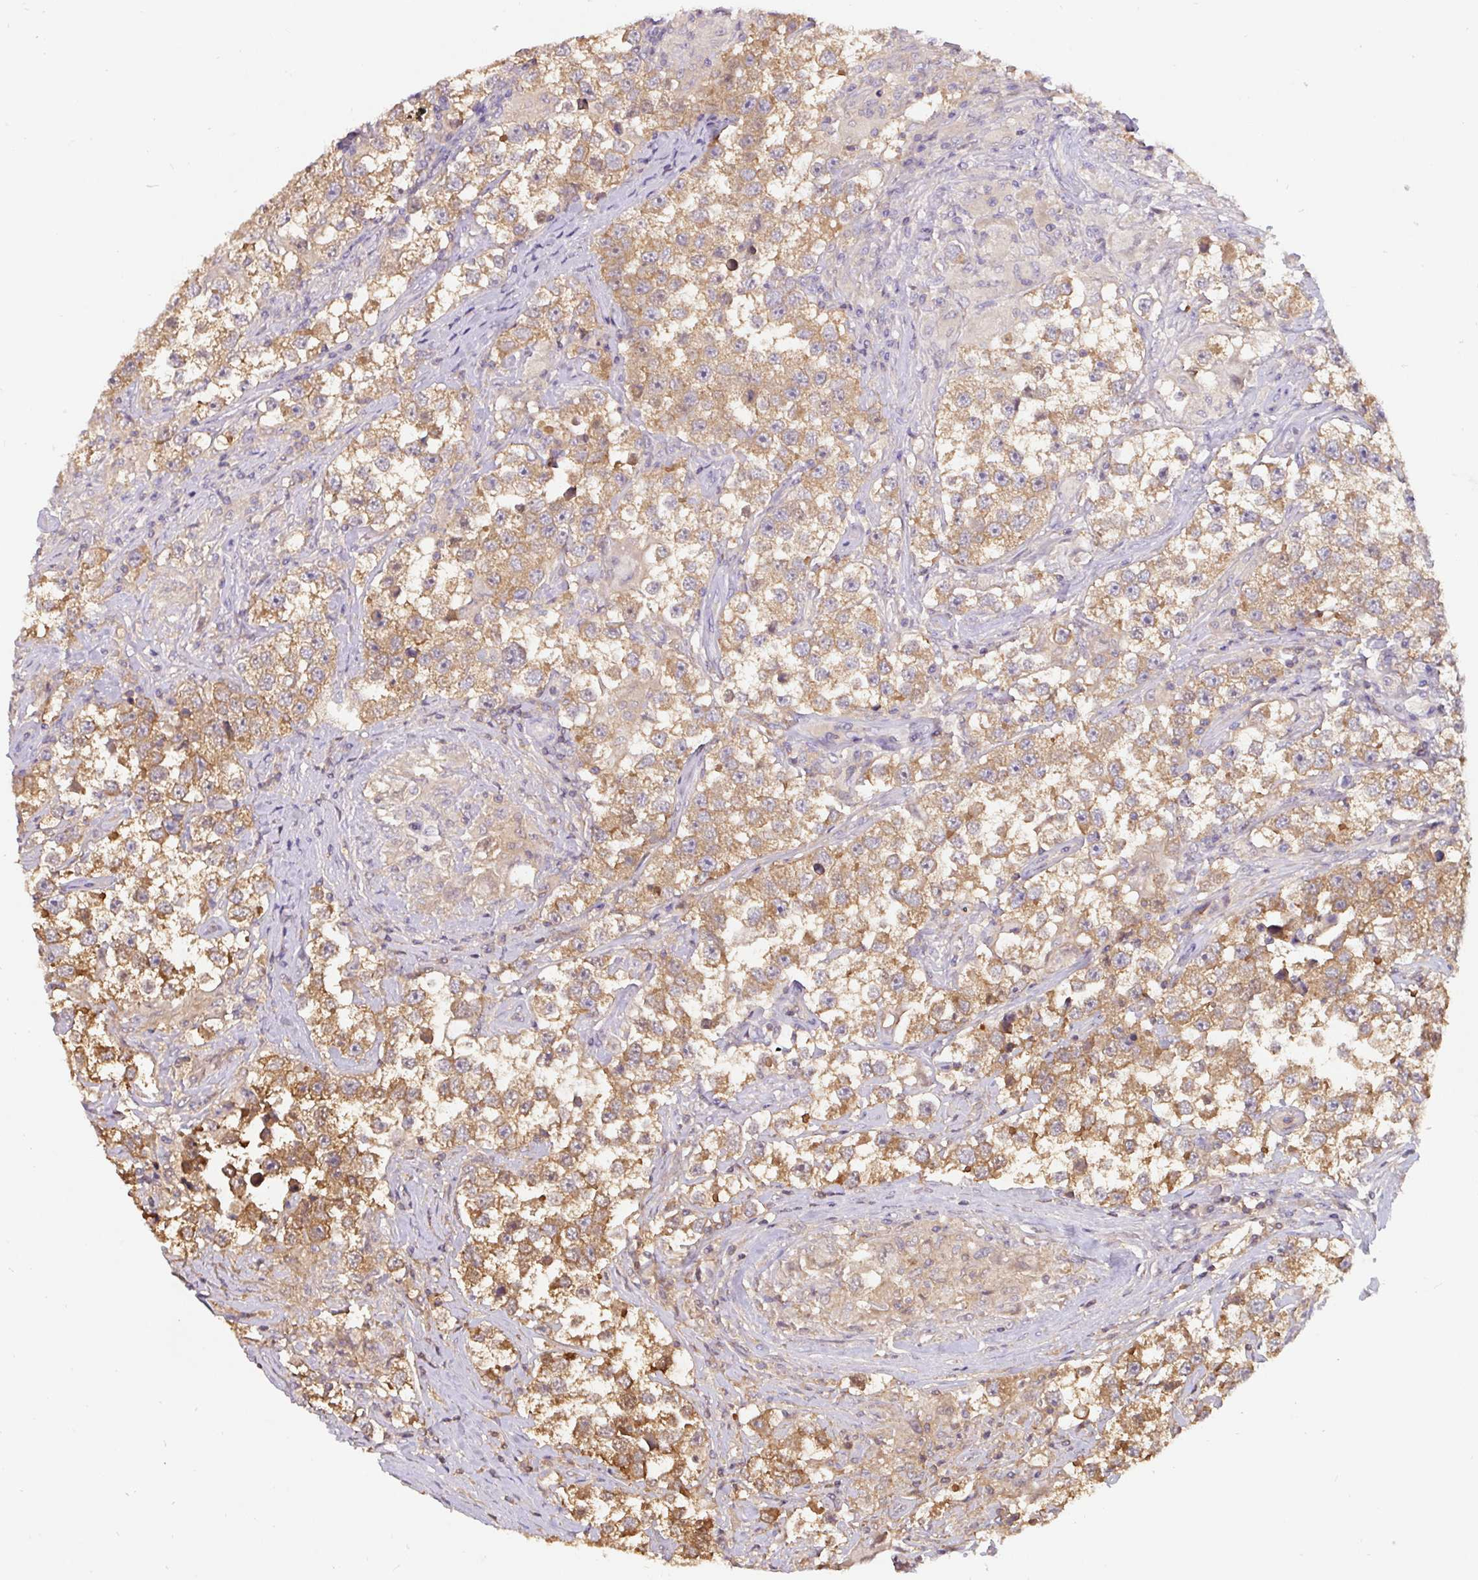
{"staining": {"intensity": "moderate", "quantity": ">75%", "location": "cytoplasmic/membranous"}, "tissue": "testis cancer", "cell_type": "Tumor cells", "image_type": "cancer", "snomed": [{"axis": "morphology", "description": "Seminoma, NOS"}, {"axis": "topography", "description": "Testis"}], "caption": "Immunohistochemistry (DAB (3,3'-diaminobenzidine)) staining of seminoma (testis) reveals moderate cytoplasmic/membranous protein staining in approximately >75% of tumor cells. The protein is shown in brown color, while the nuclei are stained blue.", "gene": "ST13", "patient": {"sex": "male", "age": 46}}